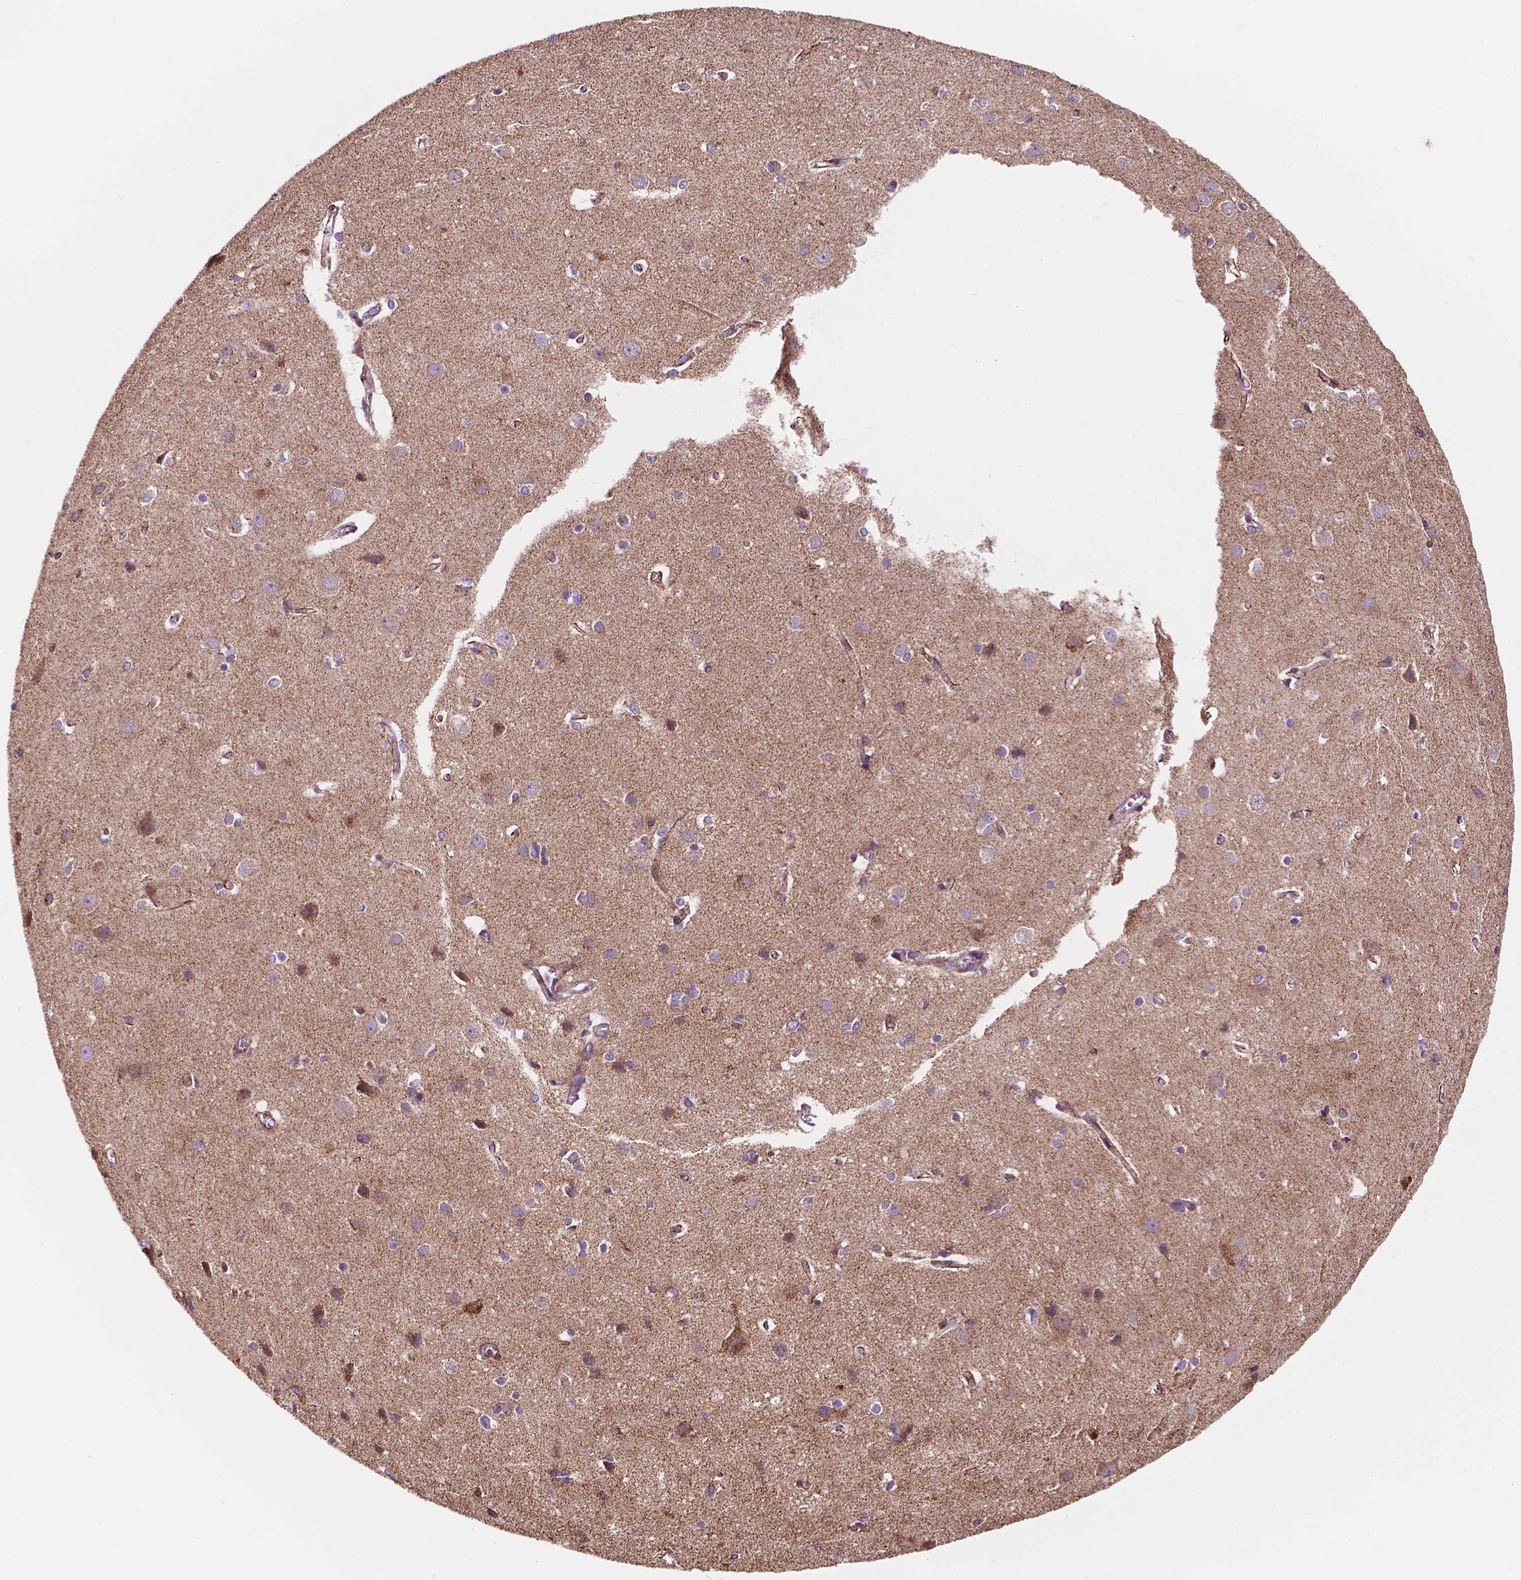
{"staining": {"intensity": "moderate", "quantity": ">75%", "location": "cytoplasmic/membranous"}, "tissue": "cerebral cortex", "cell_type": "Endothelial cells", "image_type": "normal", "snomed": [{"axis": "morphology", "description": "Normal tissue, NOS"}, {"axis": "topography", "description": "Cerebral cortex"}], "caption": "Protein expression analysis of normal cerebral cortex displays moderate cytoplasmic/membranous staining in approximately >75% of endothelial cells.", "gene": "GEMIN4", "patient": {"sex": "male", "age": 37}}